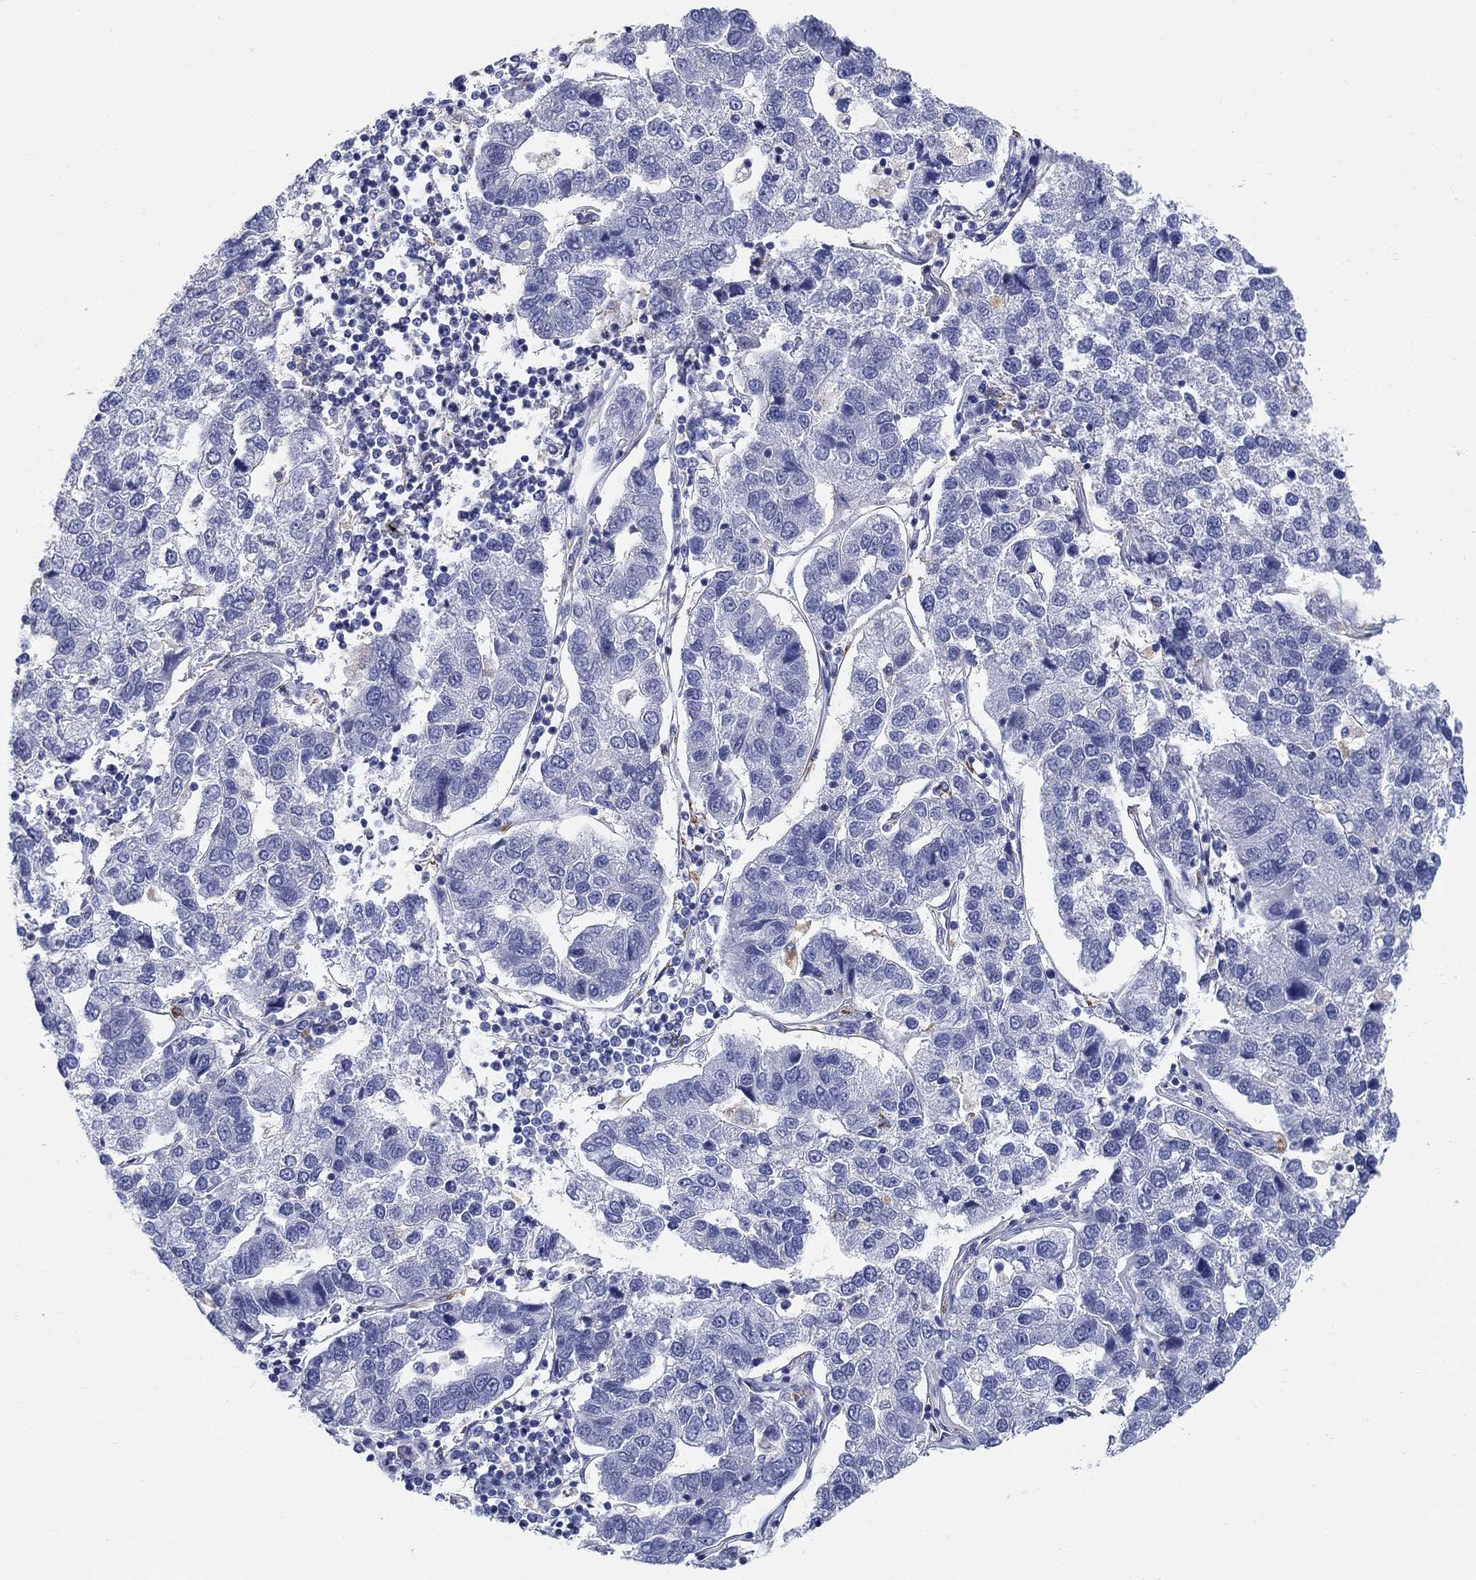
{"staining": {"intensity": "negative", "quantity": "none", "location": "none"}, "tissue": "pancreatic cancer", "cell_type": "Tumor cells", "image_type": "cancer", "snomed": [{"axis": "morphology", "description": "Adenocarcinoma, NOS"}, {"axis": "topography", "description": "Pancreas"}], "caption": "This is an immunohistochemistry photomicrograph of pancreatic cancer. There is no staining in tumor cells.", "gene": "RAP1GAP", "patient": {"sex": "female", "age": 61}}